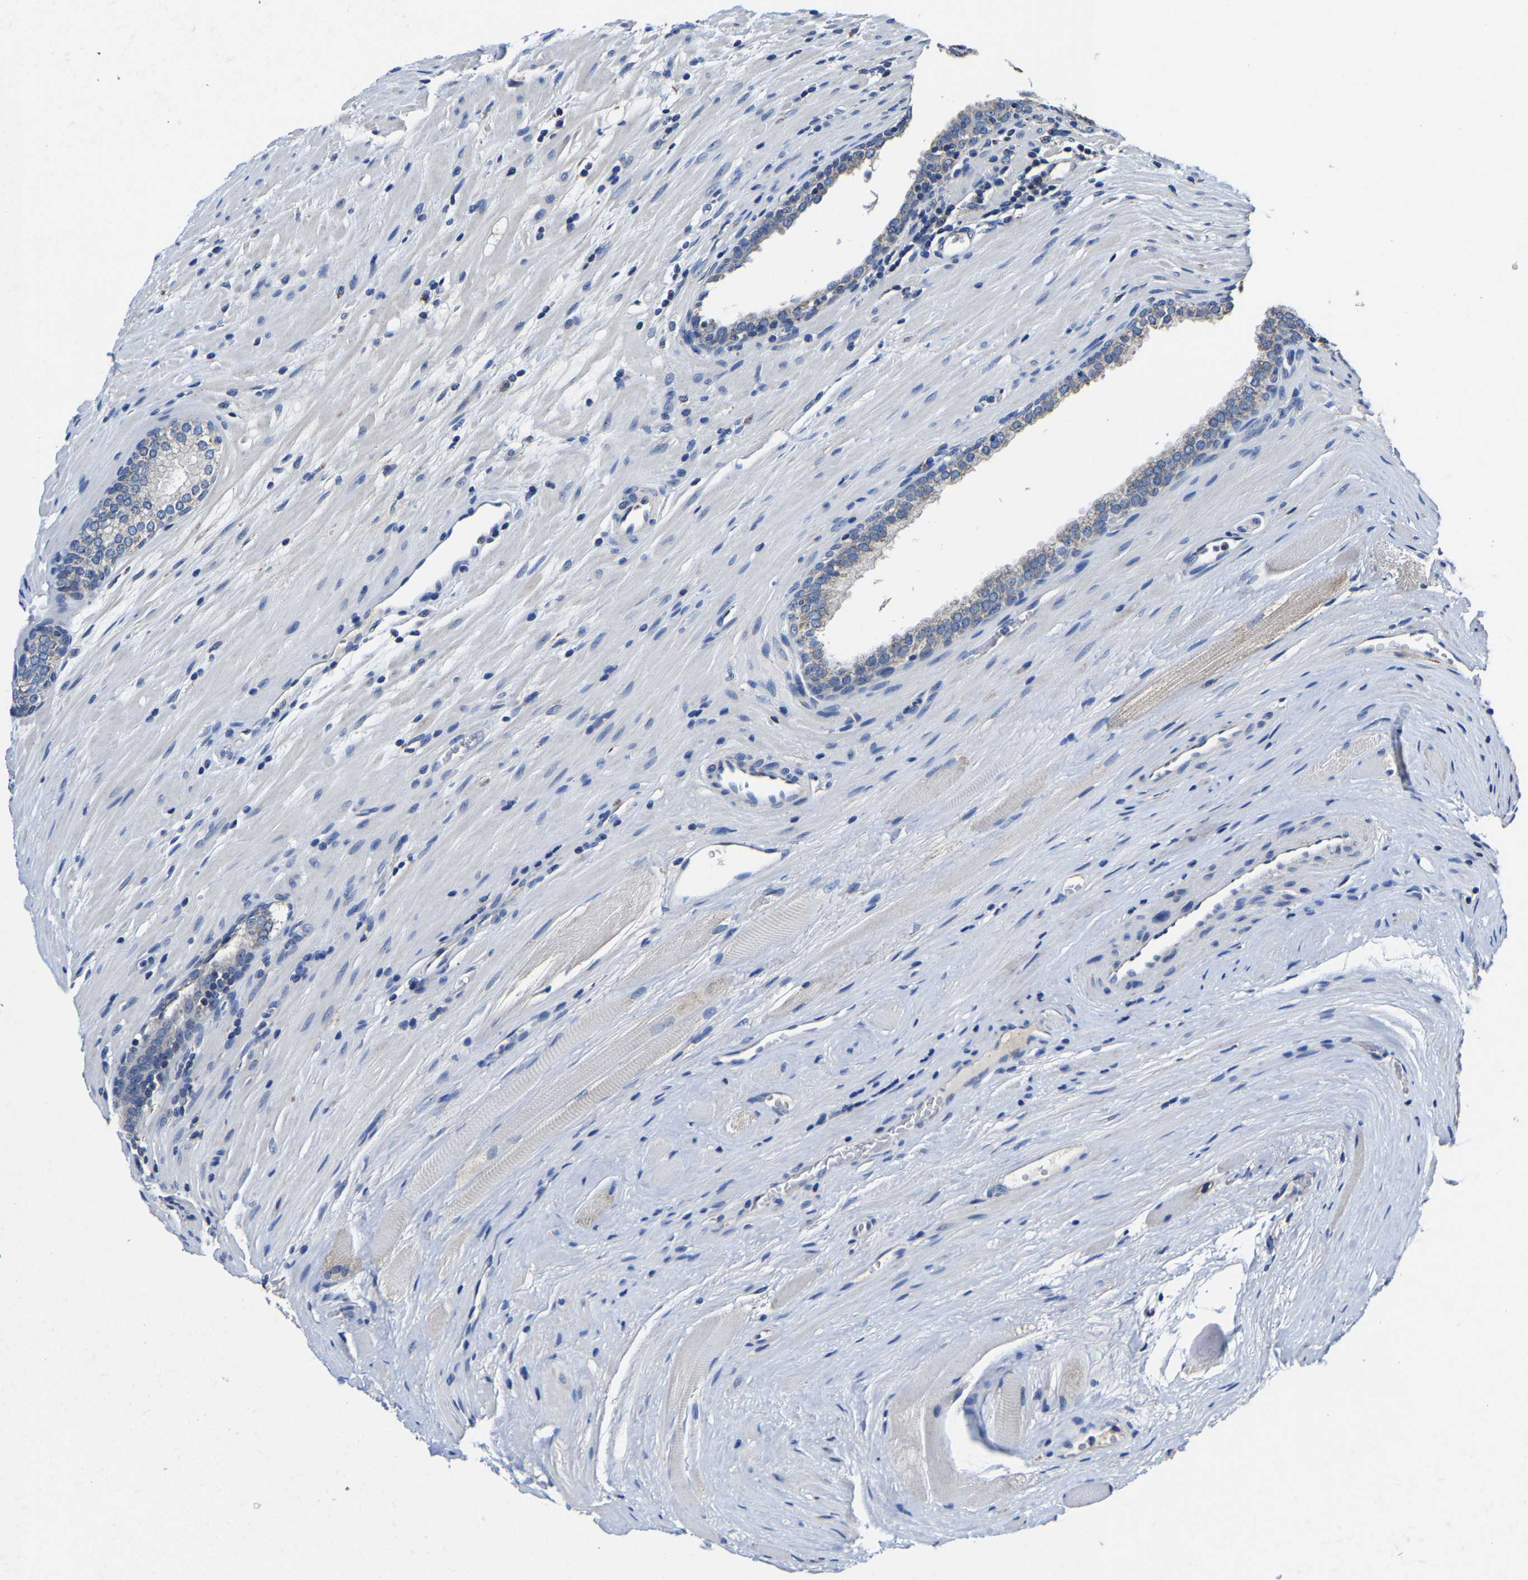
{"staining": {"intensity": "weak", "quantity": "25%-75%", "location": "cytoplasmic/membranous"}, "tissue": "prostate cancer", "cell_type": "Tumor cells", "image_type": "cancer", "snomed": [{"axis": "morphology", "description": "Adenocarcinoma, Low grade"}, {"axis": "topography", "description": "Prostate"}], "caption": "Weak cytoplasmic/membranous expression is present in approximately 25%-75% of tumor cells in adenocarcinoma (low-grade) (prostate).", "gene": "ZCCHC7", "patient": {"sex": "male", "age": 70}}